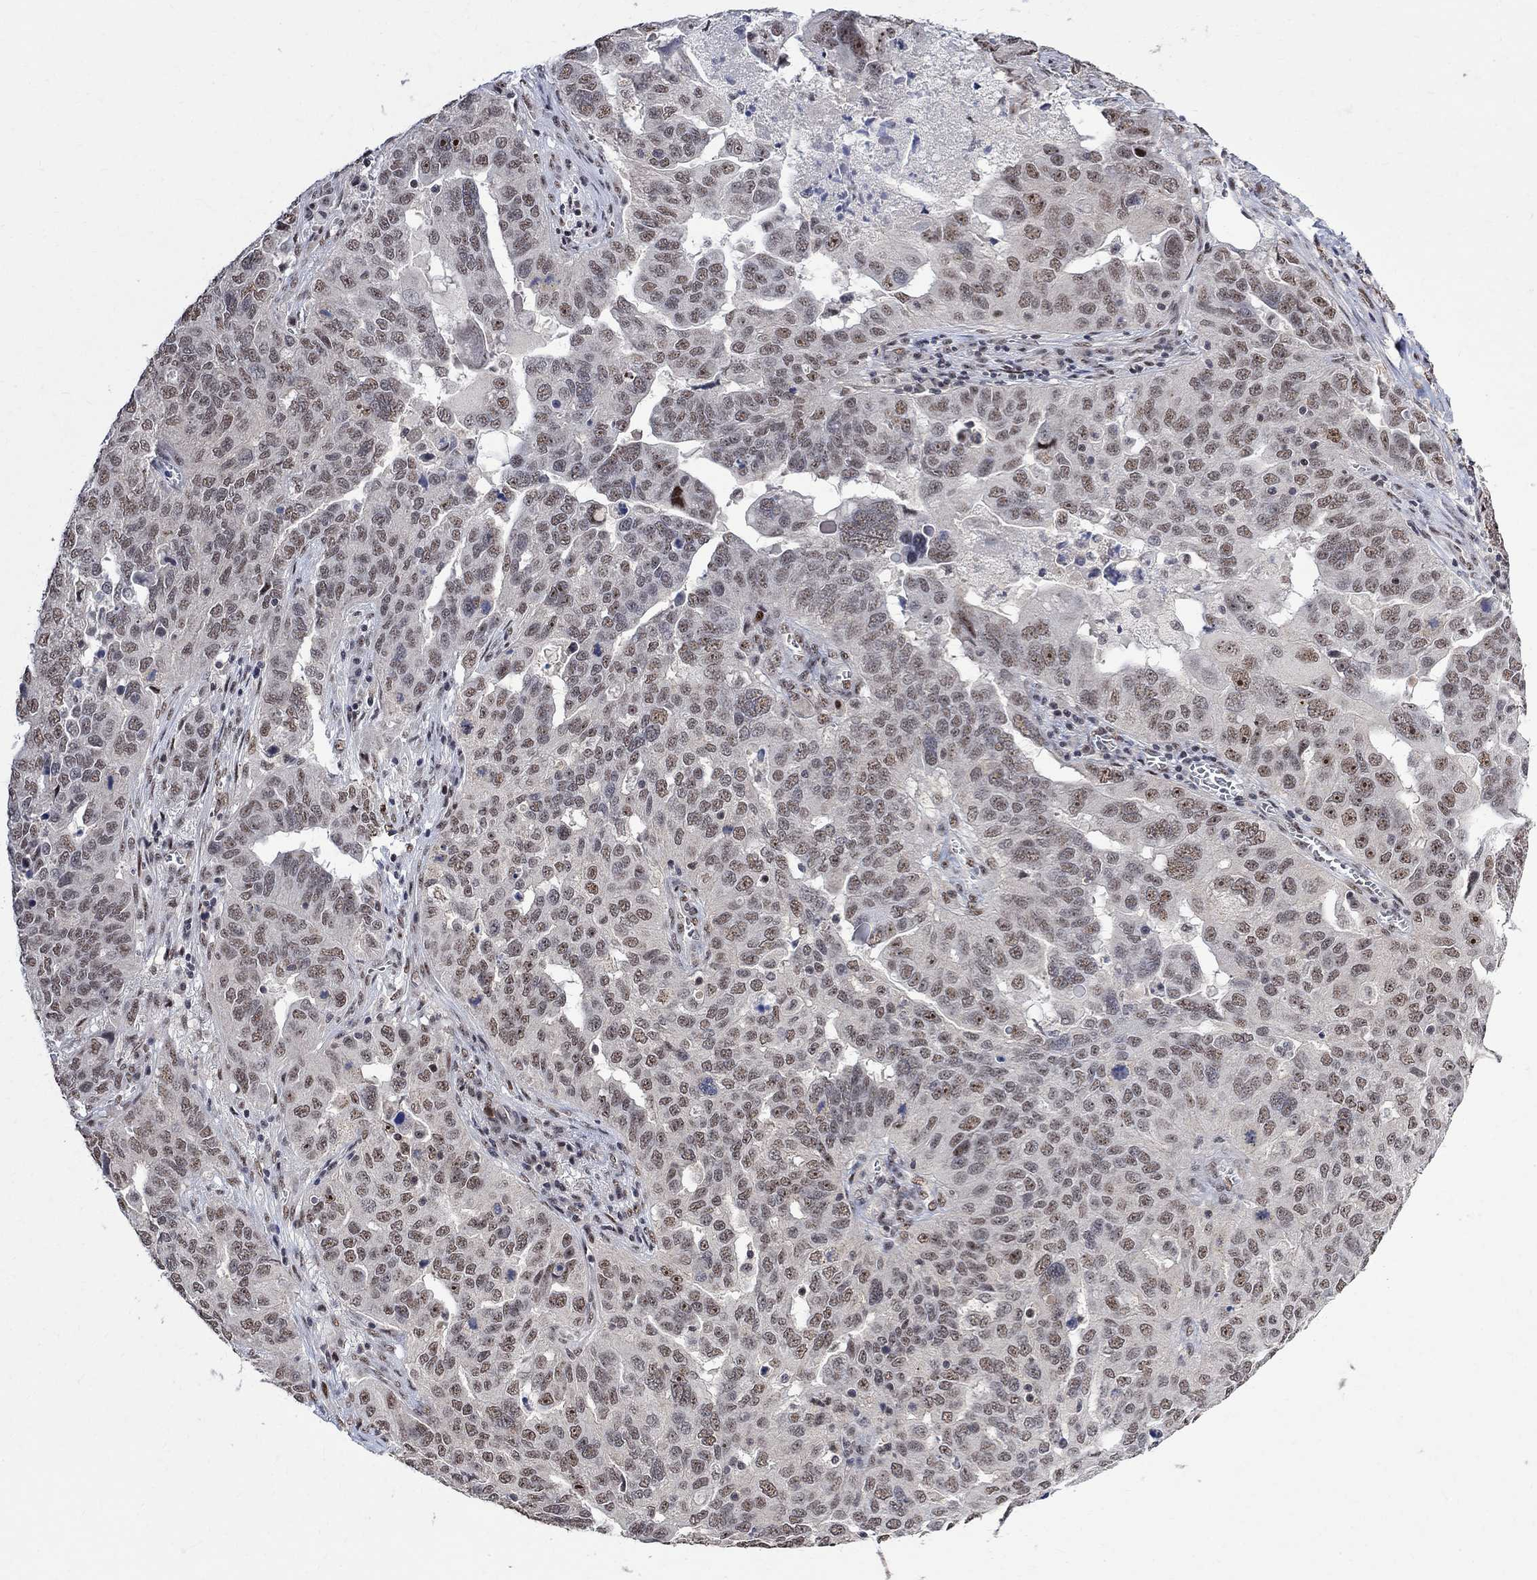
{"staining": {"intensity": "weak", "quantity": "25%-75%", "location": "nuclear"}, "tissue": "ovarian cancer", "cell_type": "Tumor cells", "image_type": "cancer", "snomed": [{"axis": "morphology", "description": "Carcinoma, endometroid"}, {"axis": "topography", "description": "Soft tissue"}, {"axis": "topography", "description": "Ovary"}], "caption": "Immunohistochemistry (IHC) (DAB) staining of human ovarian endometroid carcinoma exhibits weak nuclear protein expression in approximately 25%-75% of tumor cells.", "gene": "E4F1", "patient": {"sex": "female", "age": 52}}